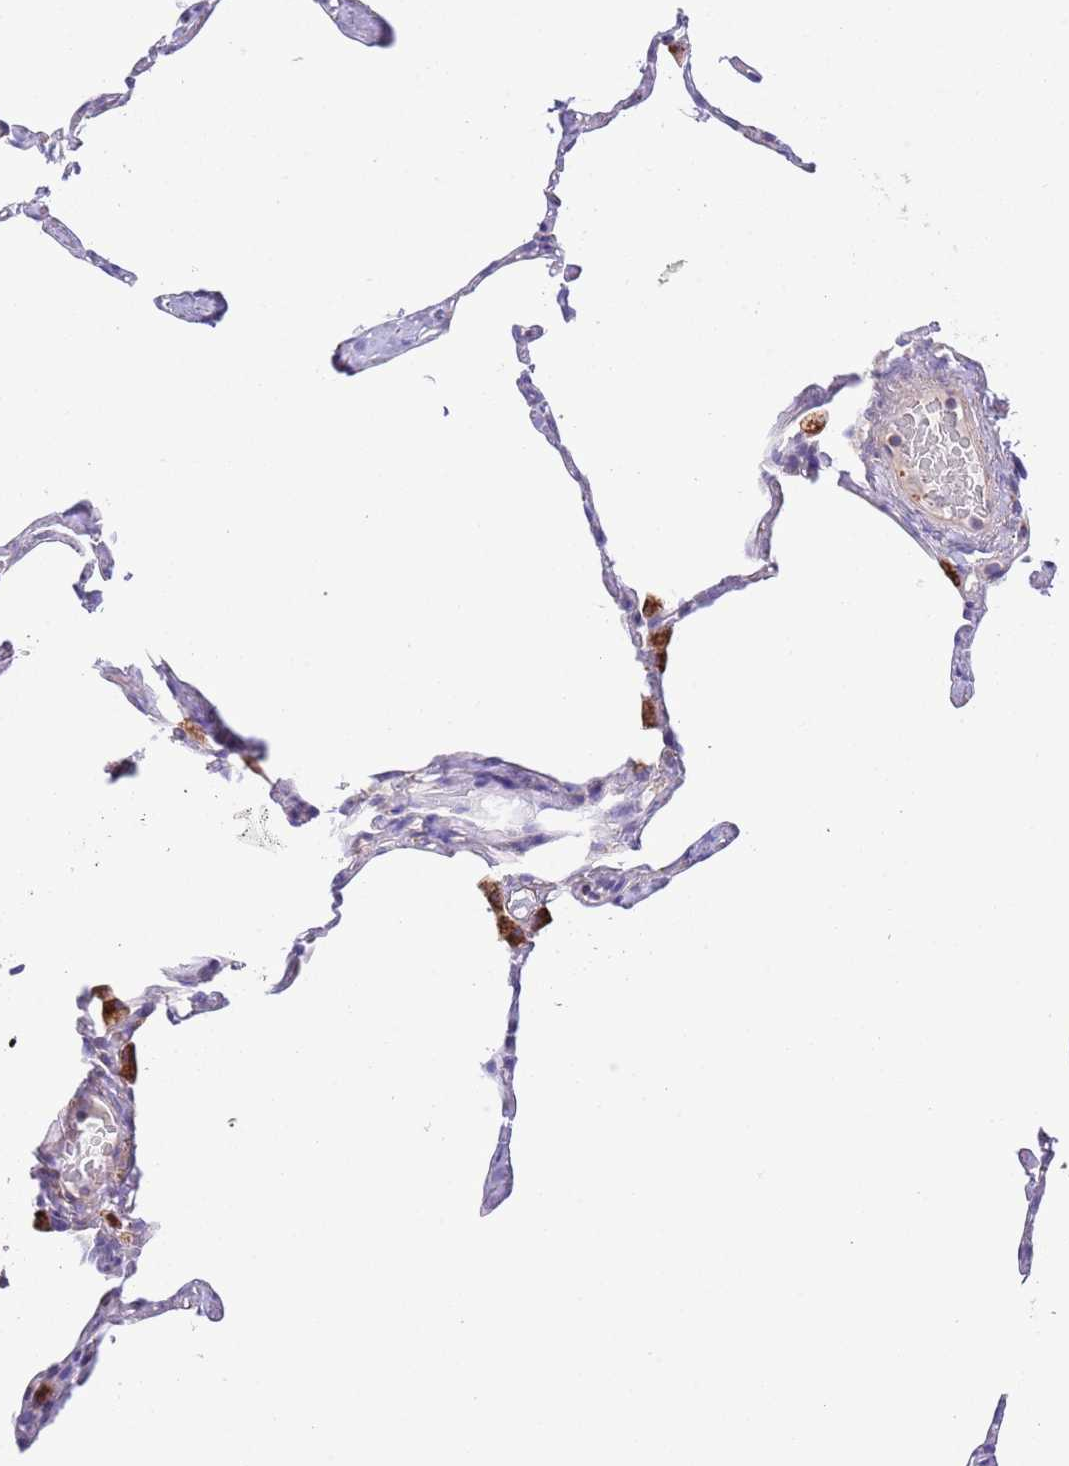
{"staining": {"intensity": "negative", "quantity": "none", "location": "none"}, "tissue": "lung", "cell_type": "Alveolar cells", "image_type": "normal", "snomed": [{"axis": "morphology", "description": "Normal tissue, NOS"}, {"axis": "topography", "description": "Lung"}], "caption": "This histopathology image is of benign lung stained with IHC to label a protein in brown with the nuclei are counter-stained blue. There is no expression in alveolar cells.", "gene": "SS18L2", "patient": {"sex": "male", "age": 65}}